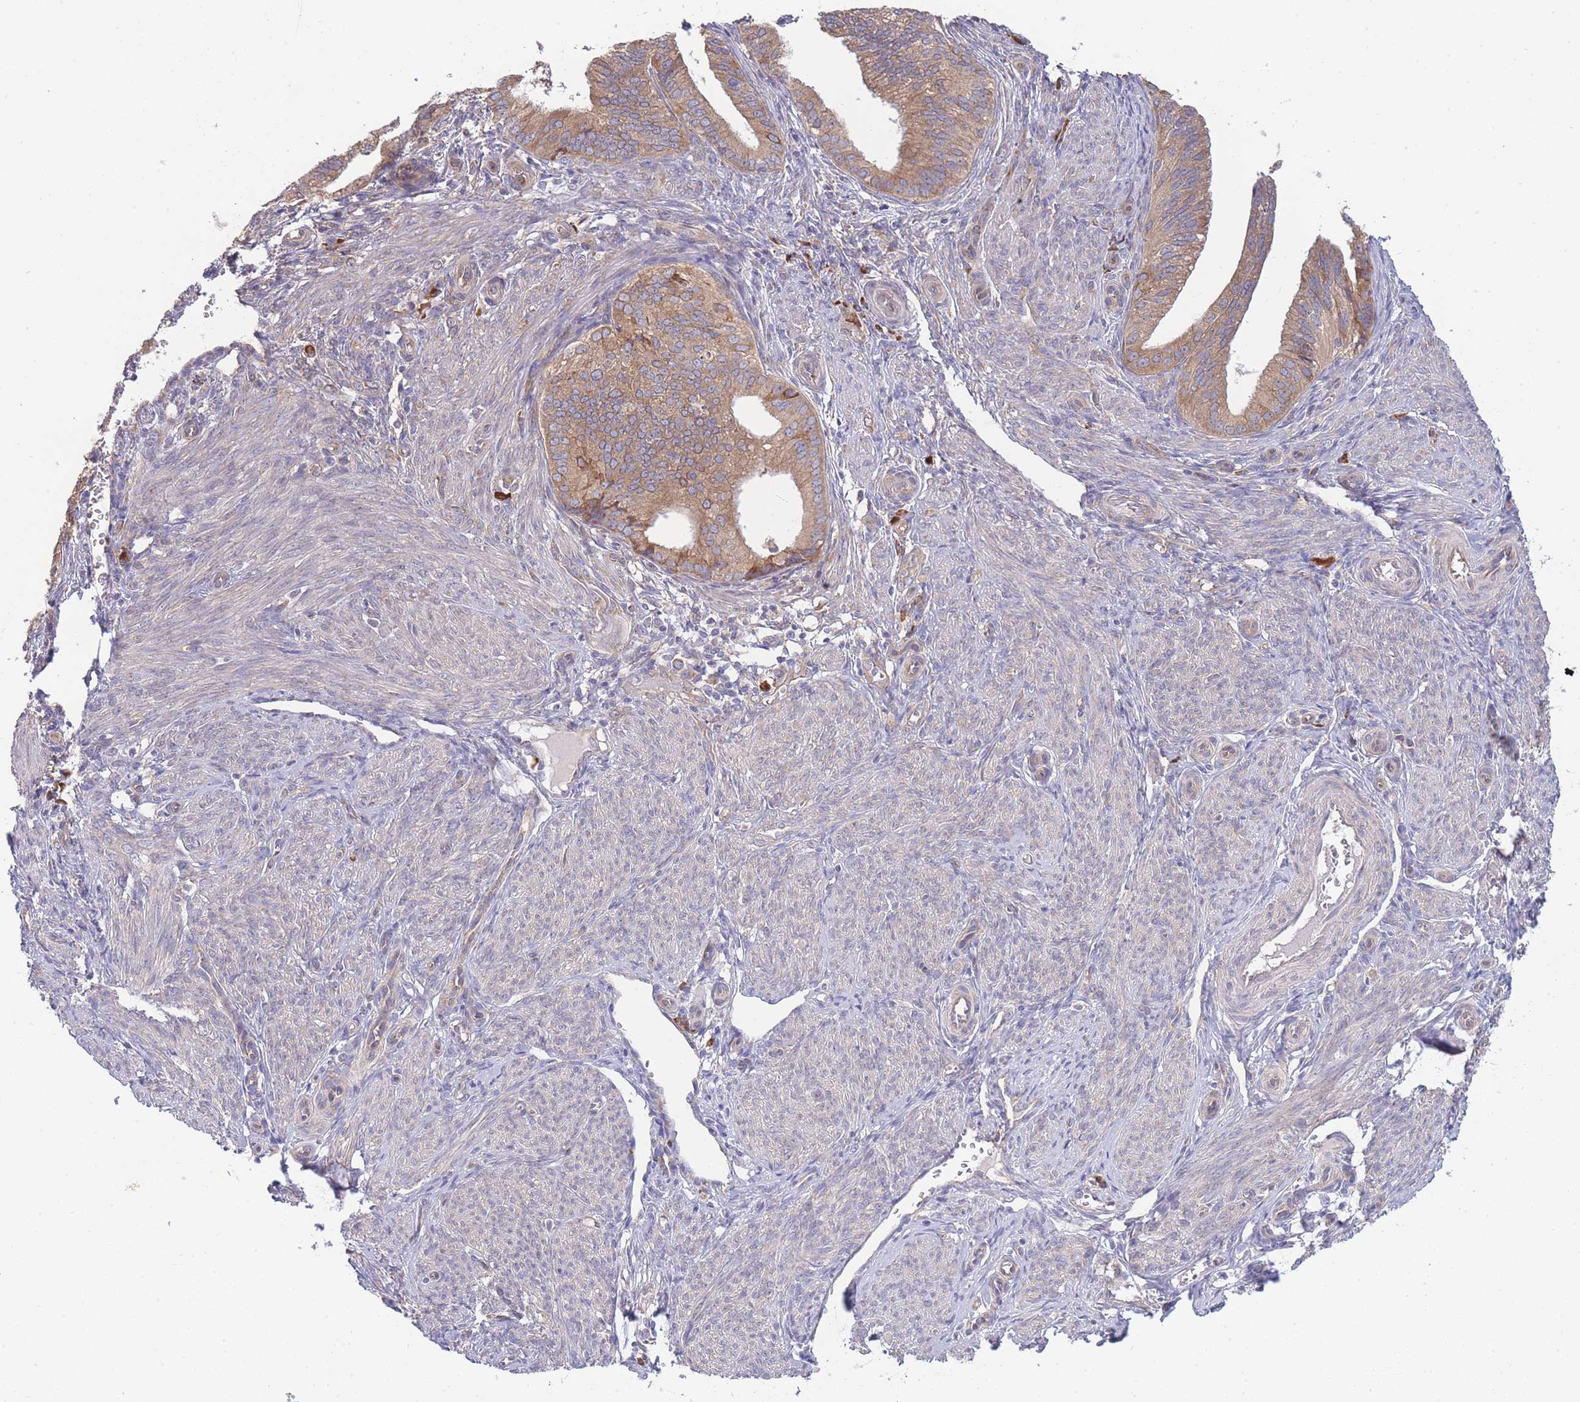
{"staining": {"intensity": "moderate", "quantity": ">75%", "location": "cytoplasmic/membranous"}, "tissue": "endometrial cancer", "cell_type": "Tumor cells", "image_type": "cancer", "snomed": [{"axis": "morphology", "description": "Adenocarcinoma, NOS"}, {"axis": "topography", "description": "Endometrium"}], "caption": "Endometrial adenocarcinoma was stained to show a protein in brown. There is medium levels of moderate cytoplasmic/membranous positivity in approximately >75% of tumor cells.", "gene": "BEX1", "patient": {"sex": "female", "age": 50}}